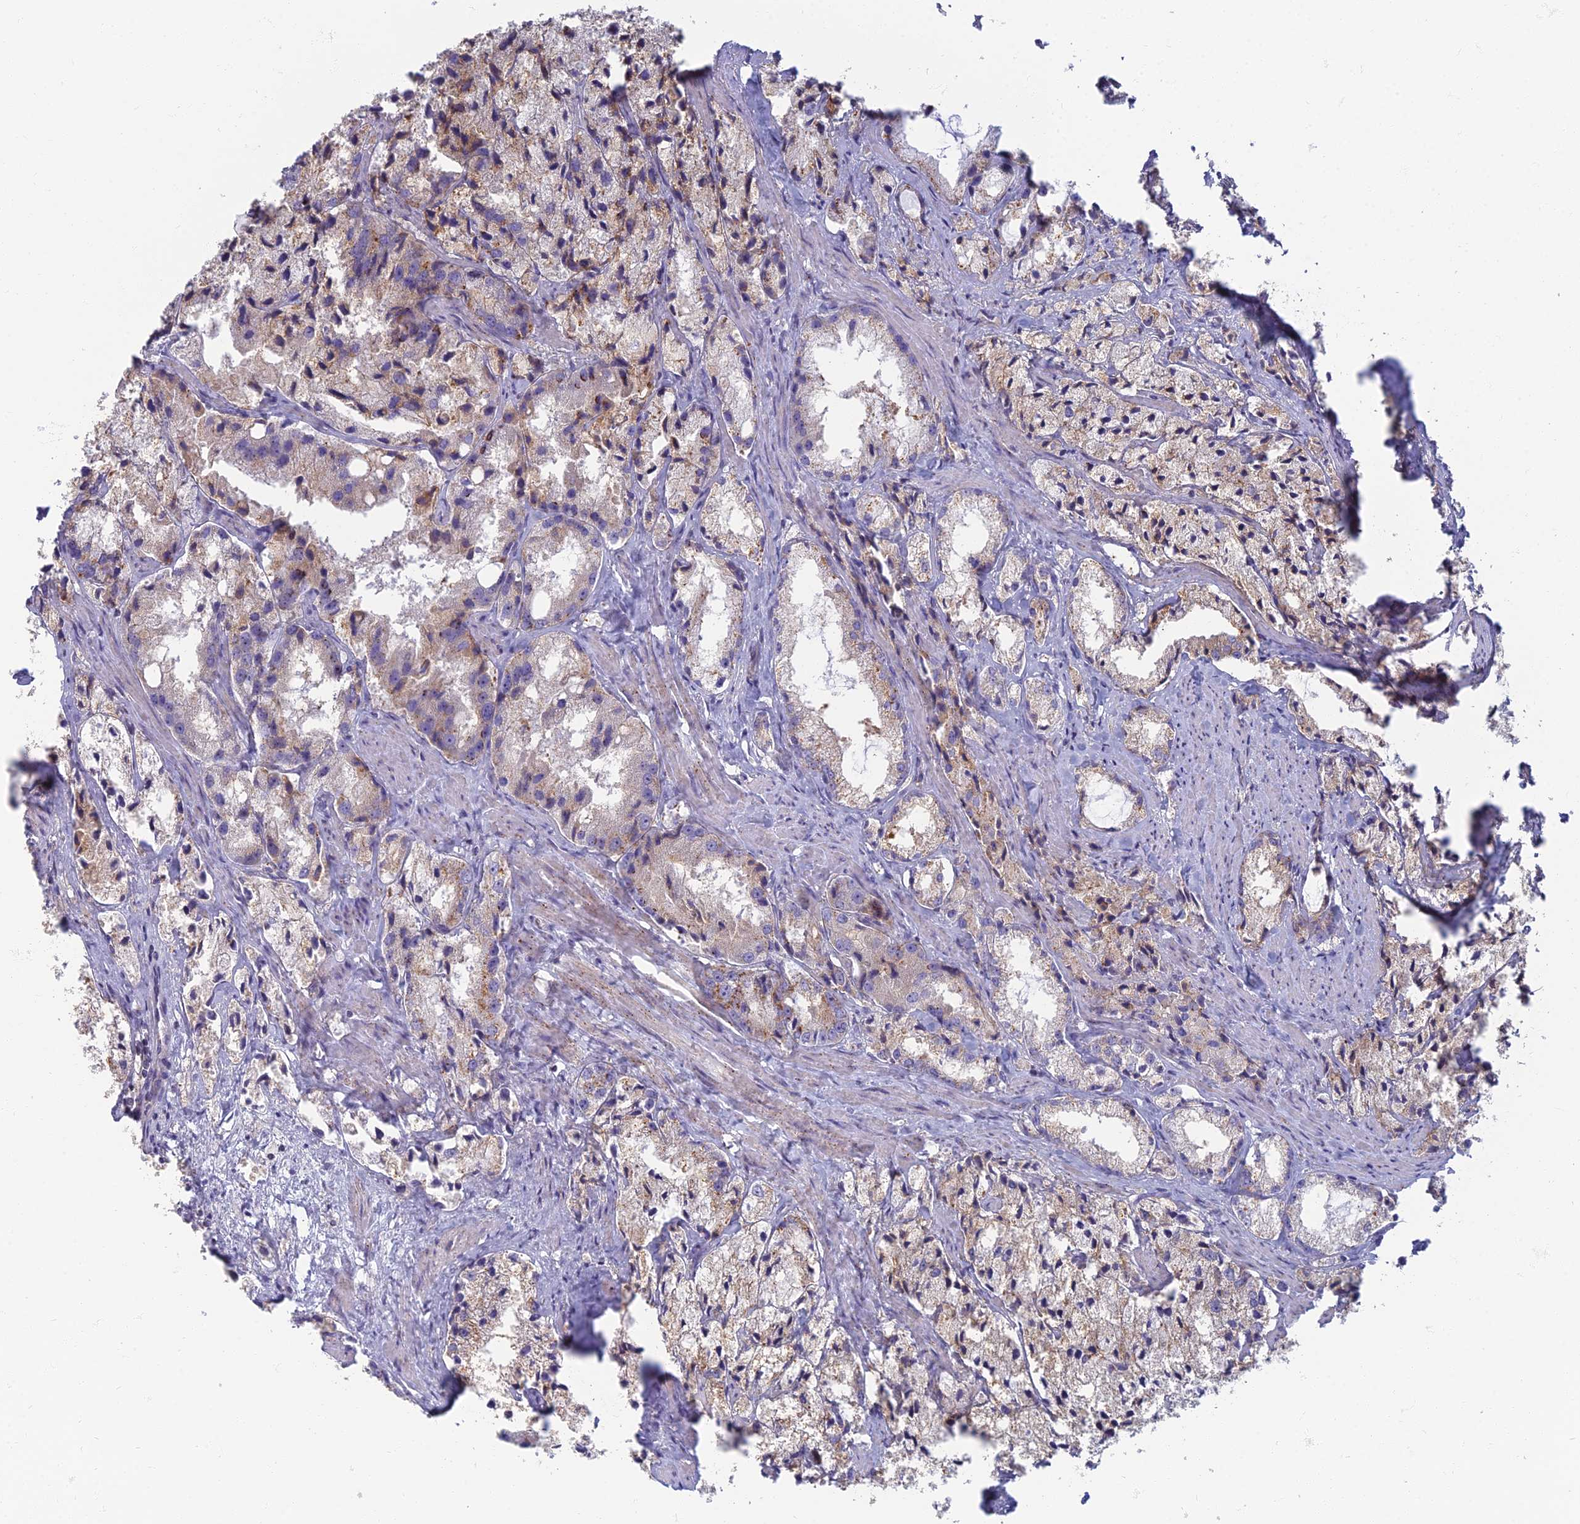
{"staining": {"intensity": "weak", "quantity": "<25%", "location": "cytoplasmic/membranous"}, "tissue": "prostate cancer", "cell_type": "Tumor cells", "image_type": "cancer", "snomed": [{"axis": "morphology", "description": "Adenocarcinoma, High grade"}, {"axis": "topography", "description": "Prostate"}], "caption": "A photomicrograph of prostate high-grade adenocarcinoma stained for a protein exhibits no brown staining in tumor cells.", "gene": "CHMP4B", "patient": {"sex": "male", "age": 66}}